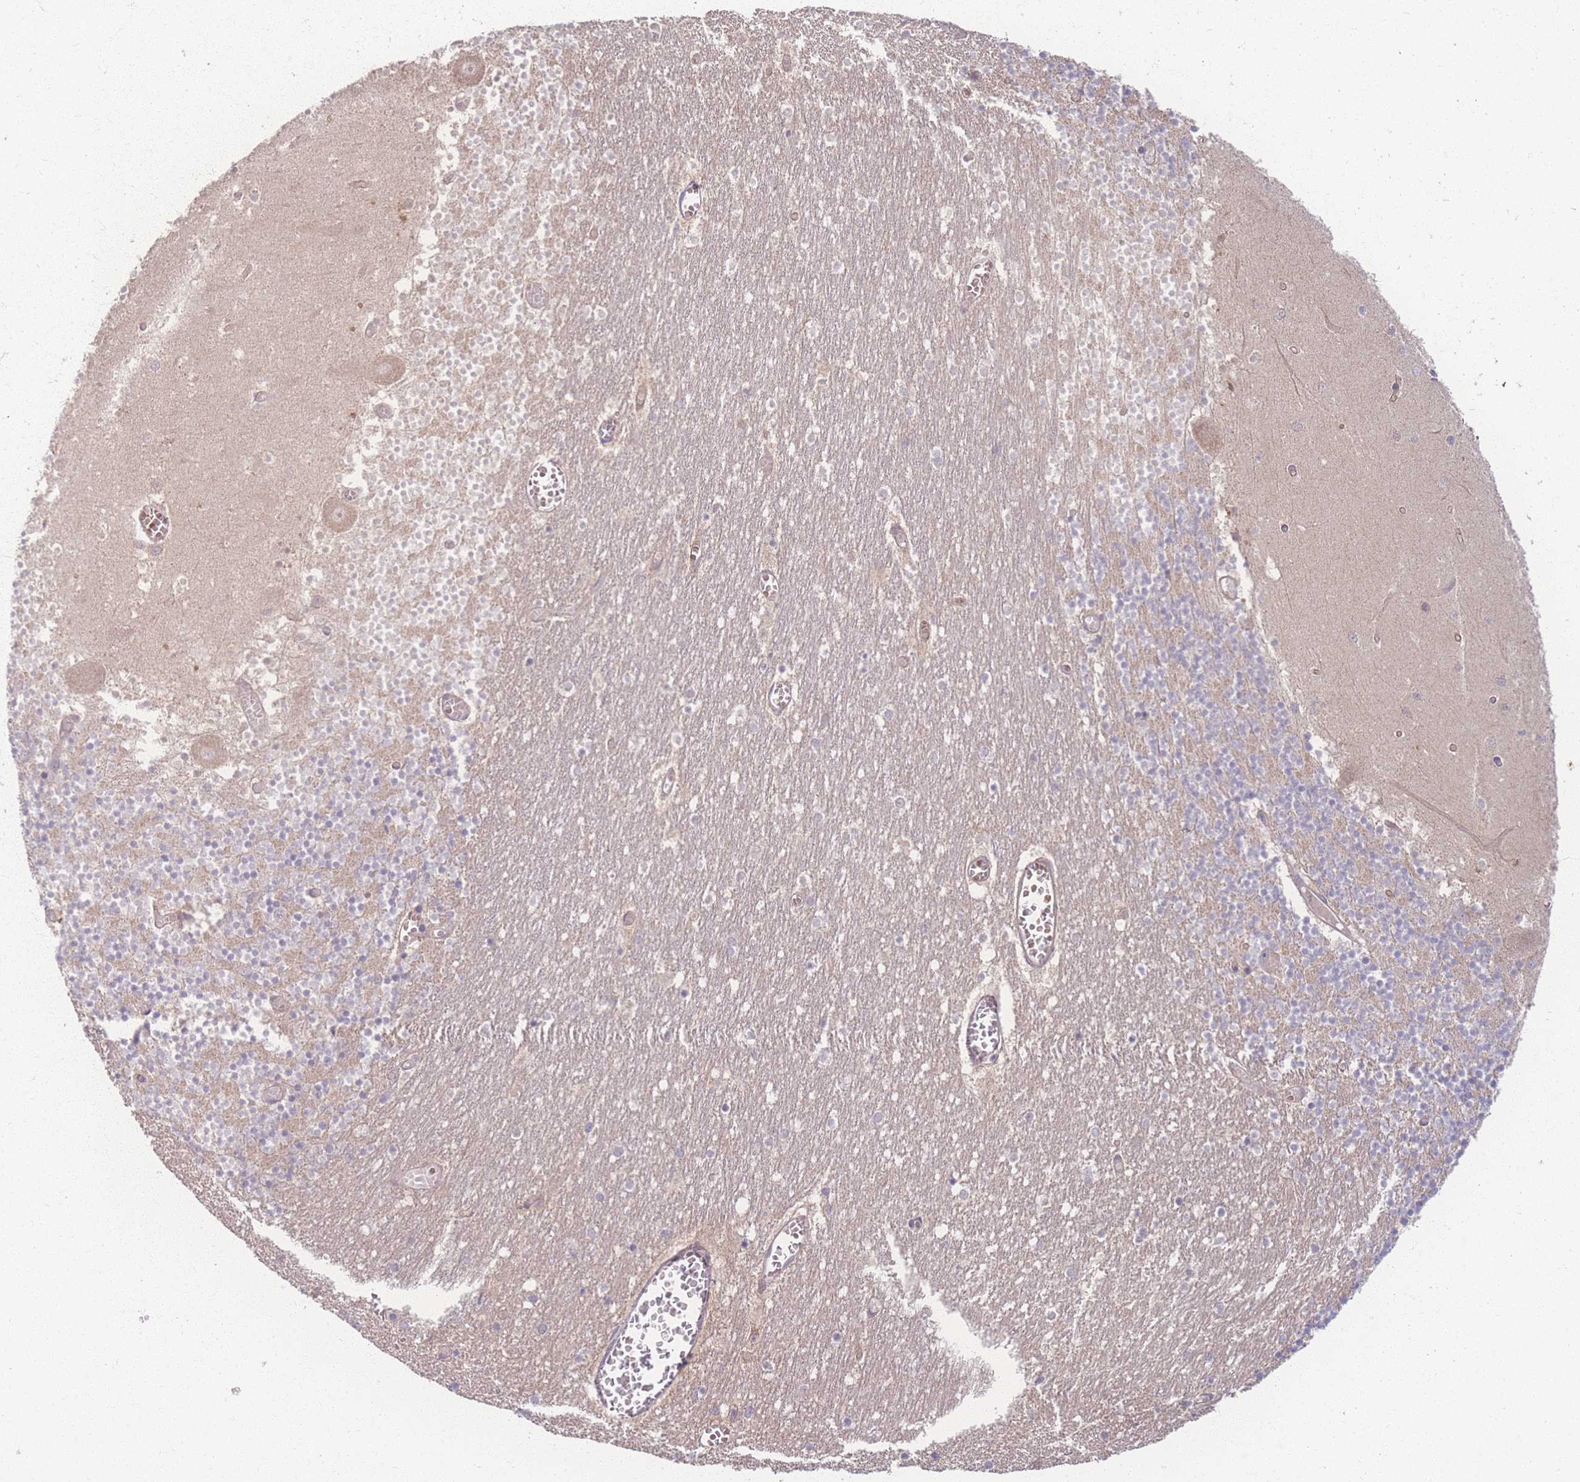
{"staining": {"intensity": "weak", "quantity": "25%-75%", "location": "cytoplasmic/membranous"}, "tissue": "cerebellum", "cell_type": "Cells in granular layer", "image_type": "normal", "snomed": [{"axis": "morphology", "description": "Normal tissue, NOS"}, {"axis": "topography", "description": "Cerebellum"}], "caption": "This image reveals immunohistochemistry (IHC) staining of unremarkable human cerebellum, with low weak cytoplasmic/membranous expression in about 25%-75% of cells in granular layer.", "gene": "INSR", "patient": {"sex": "female", "age": 28}}